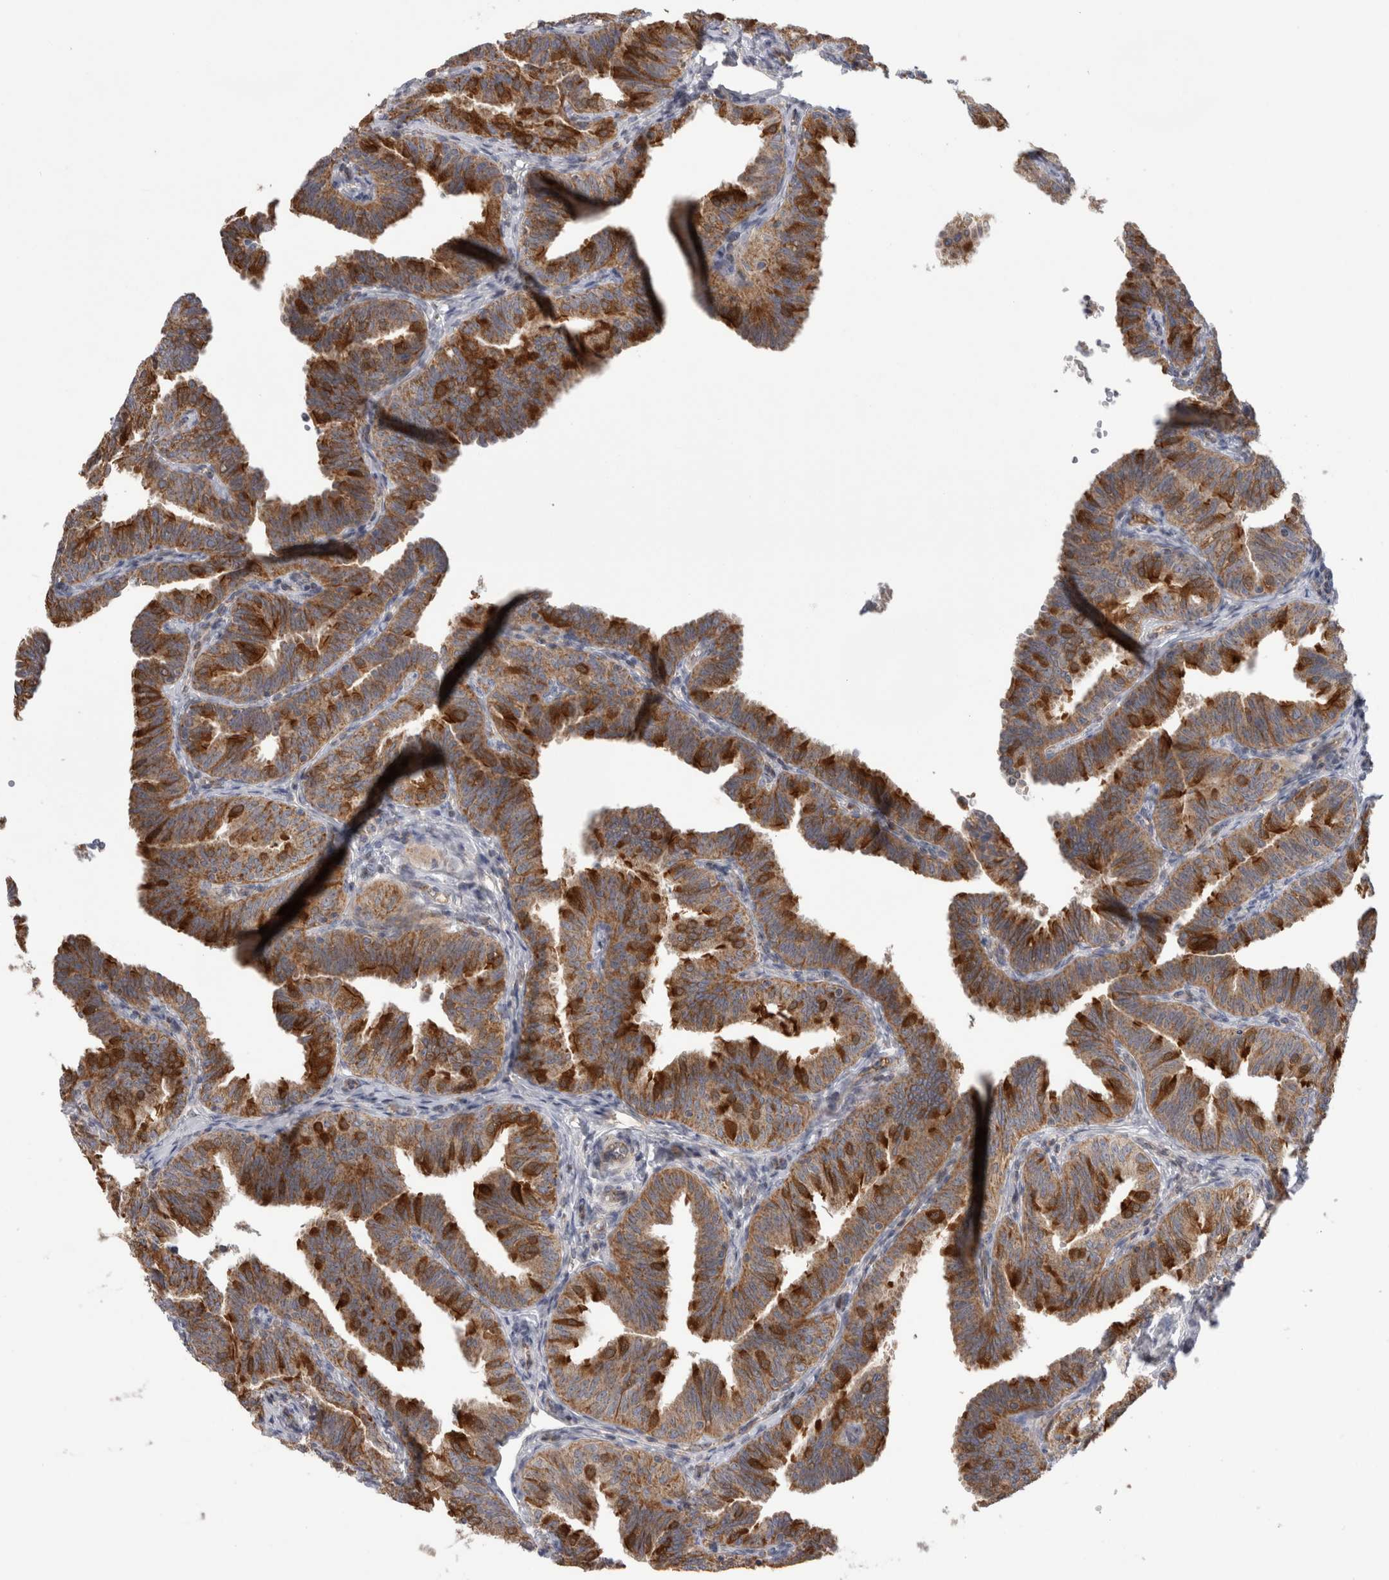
{"staining": {"intensity": "strong", "quantity": ">75%", "location": "cytoplasmic/membranous"}, "tissue": "fallopian tube", "cell_type": "Glandular cells", "image_type": "normal", "snomed": [{"axis": "morphology", "description": "Normal tissue, NOS"}, {"axis": "topography", "description": "Fallopian tube"}], "caption": "Immunohistochemical staining of unremarkable fallopian tube demonstrates high levels of strong cytoplasmic/membranous staining in approximately >75% of glandular cells.", "gene": "DARS2", "patient": {"sex": "female", "age": 35}}